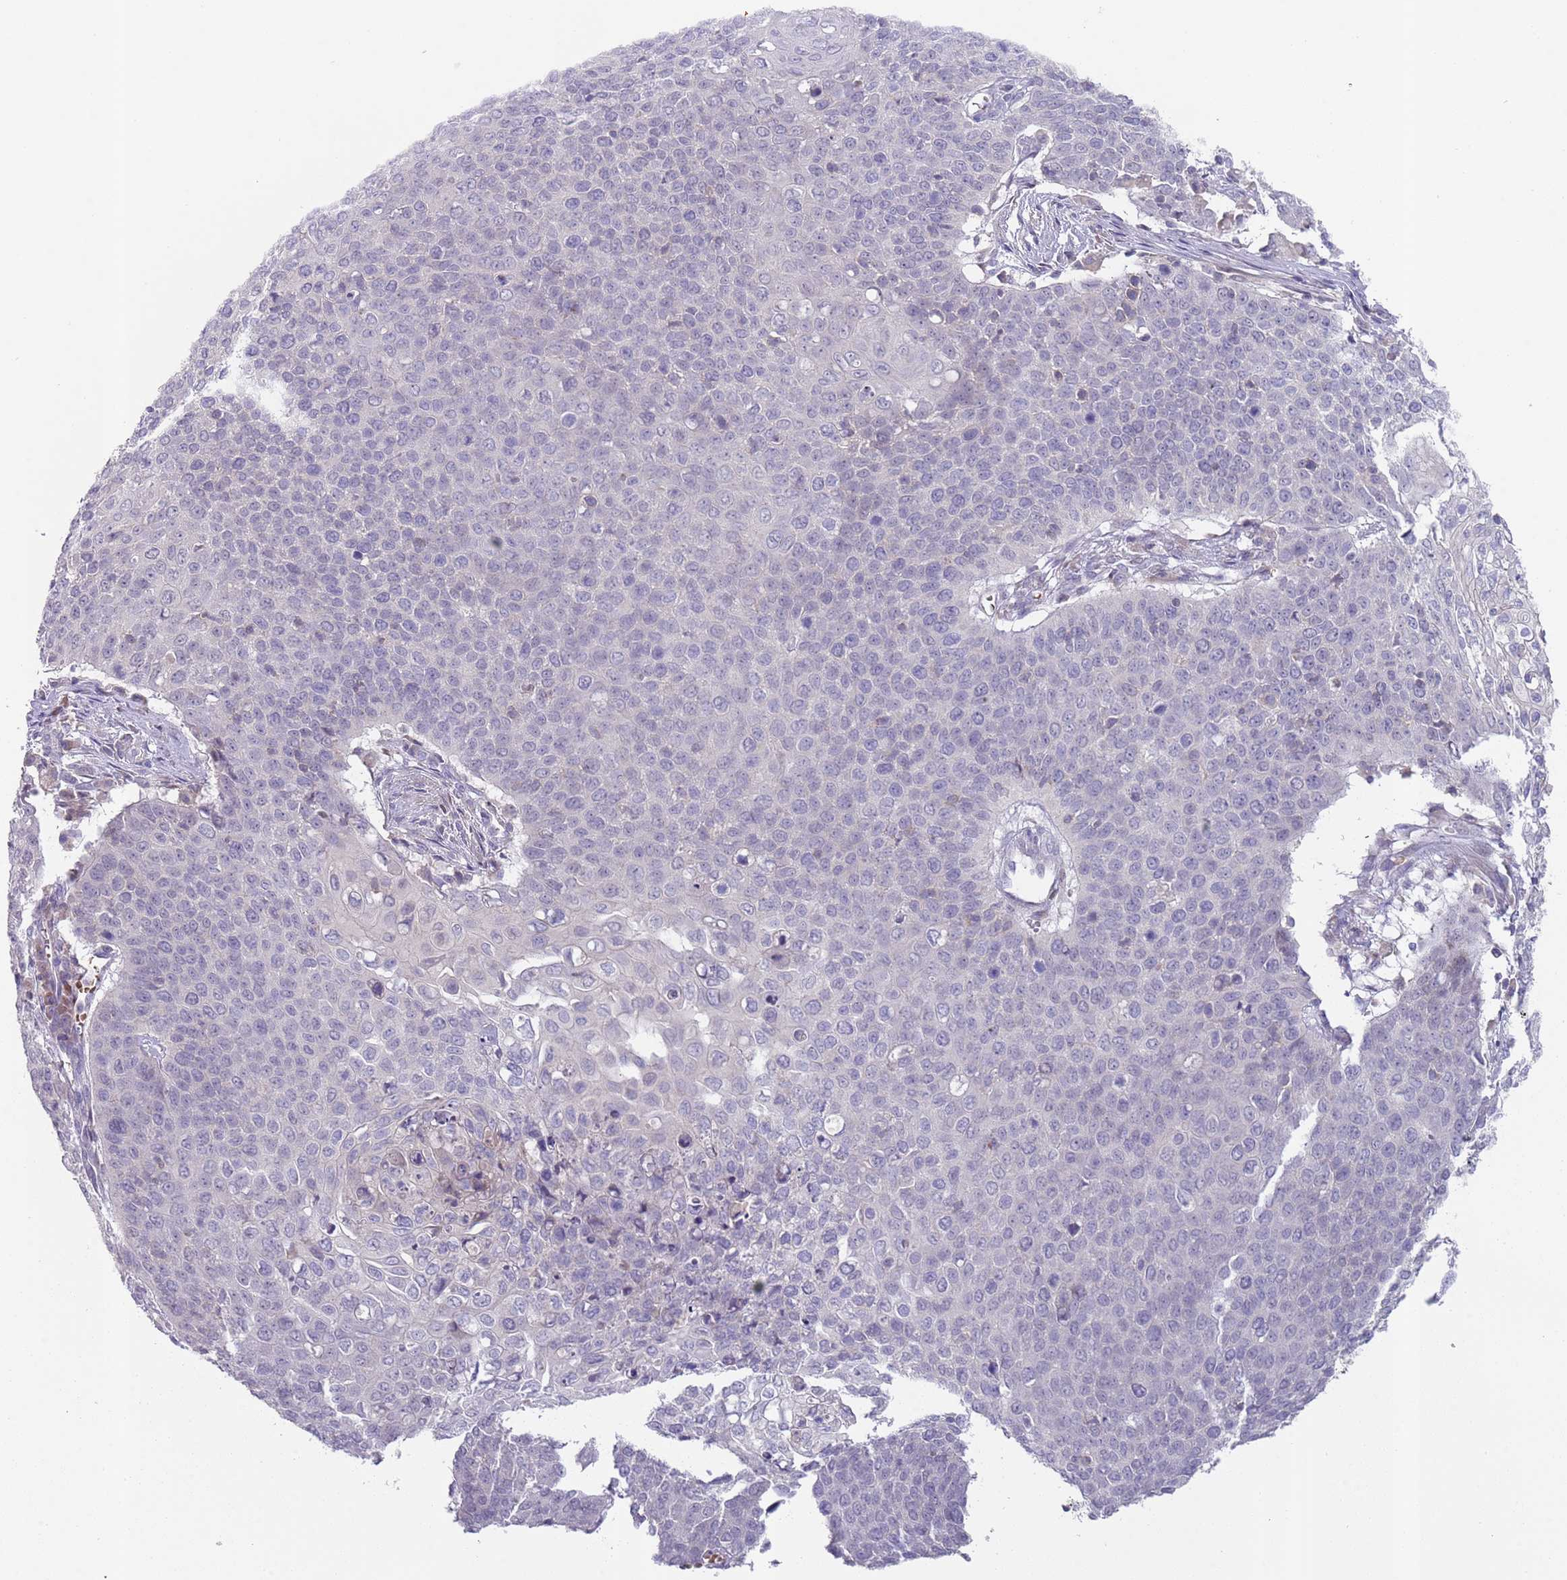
{"staining": {"intensity": "negative", "quantity": "none", "location": "none"}, "tissue": "cervical cancer", "cell_type": "Tumor cells", "image_type": "cancer", "snomed": [{"axis": "morphology", "description": "Squamous cell carcinoma, NOS"}, {"axis": "topography", "description": "Cervix"}], "caption": "Tumor cells are negative for brown protein staining in cervical squamous cell carcinoma.", "gene": "PRAC1", "patient": {"sex": "female", "age": 39}}